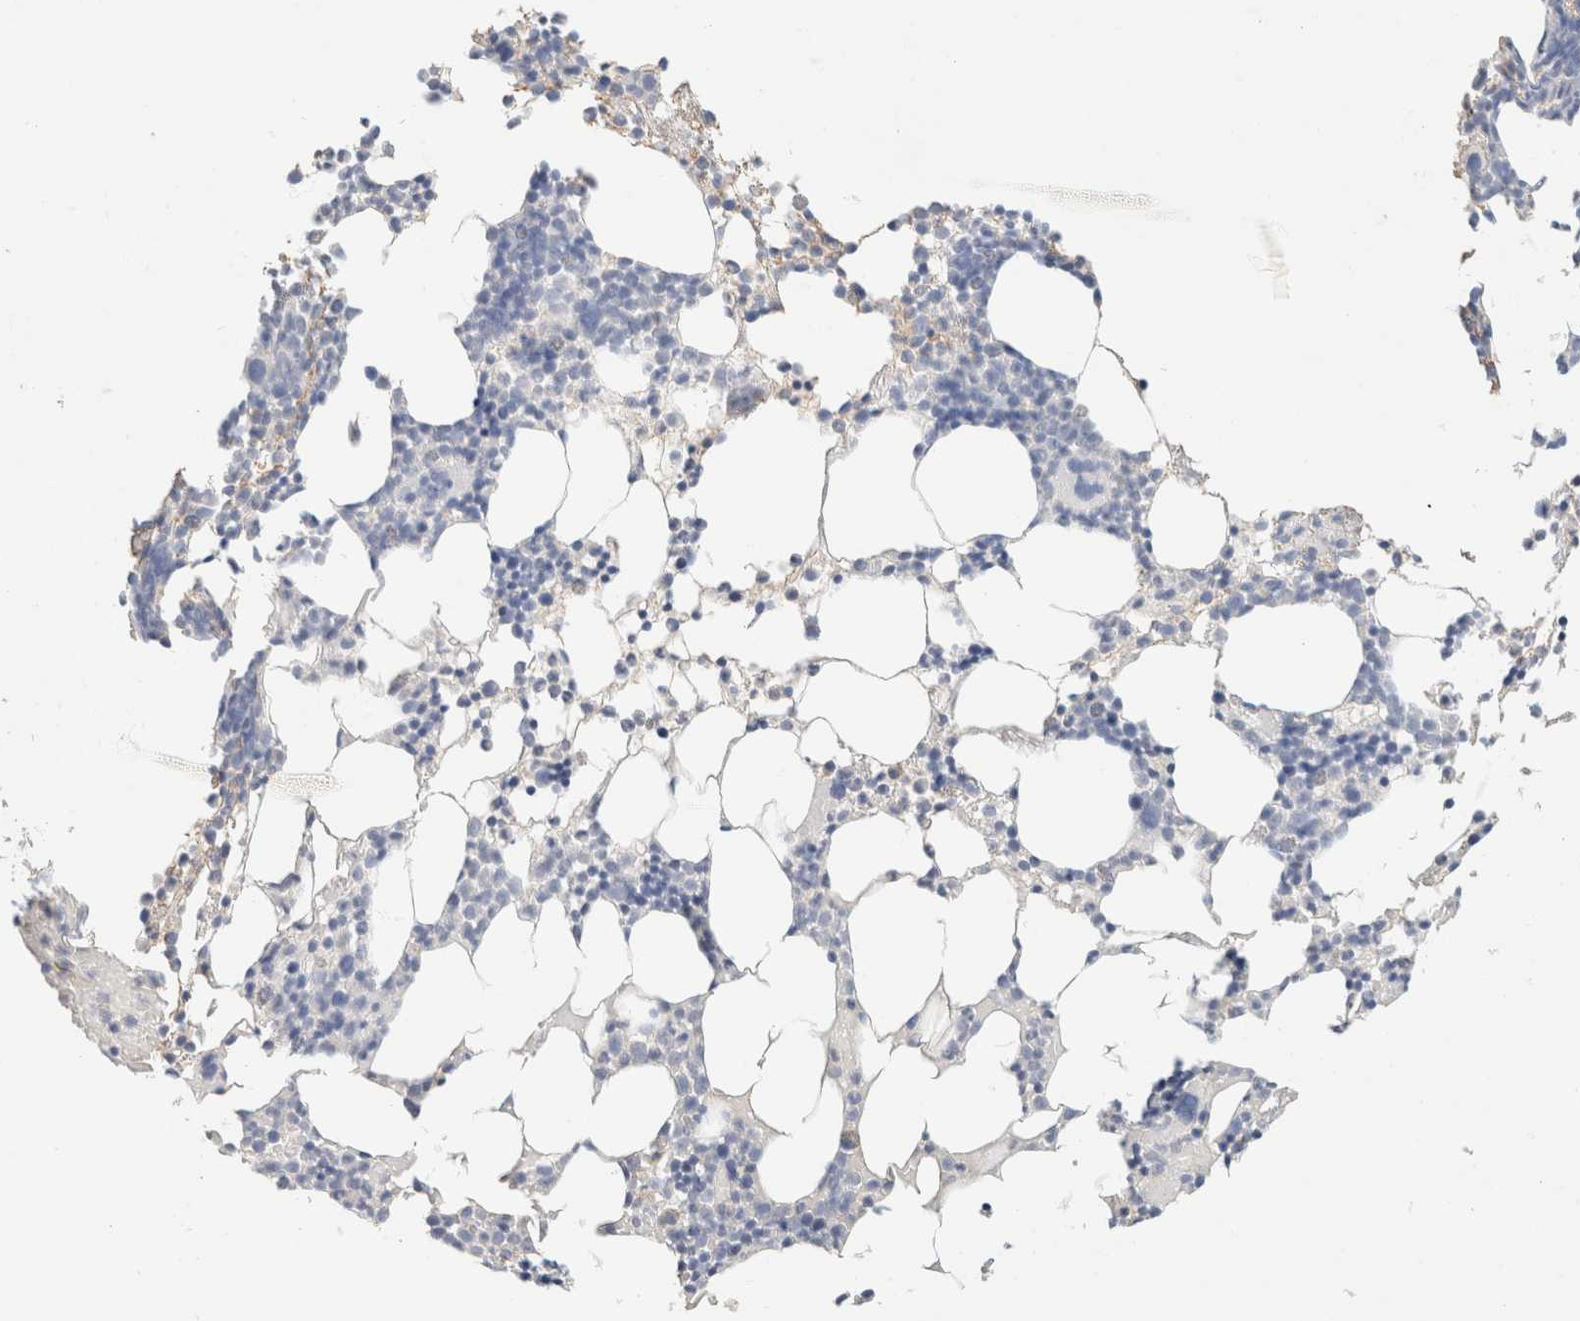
{"staining": {"intensity": "negative", "quantity": "none", "location": "none"}, "tissue": "bone marrow", "cell_type": "Hematopoietic cells", "image_type": "normal", "snomed": [{"axis": "morphology", "description": "Normal tissue, NOS"}, {"axis": "morphology", "description": "Inflammation, NOS"}, {"axis": "topography", "description": "Bone marrow"}], "caption": "Immunohistochemistry of benign human bone marrow displays no positivity in hematopoietic cells.", "gene": "CA12", "patient": {"sex": "male", "age": 68}}